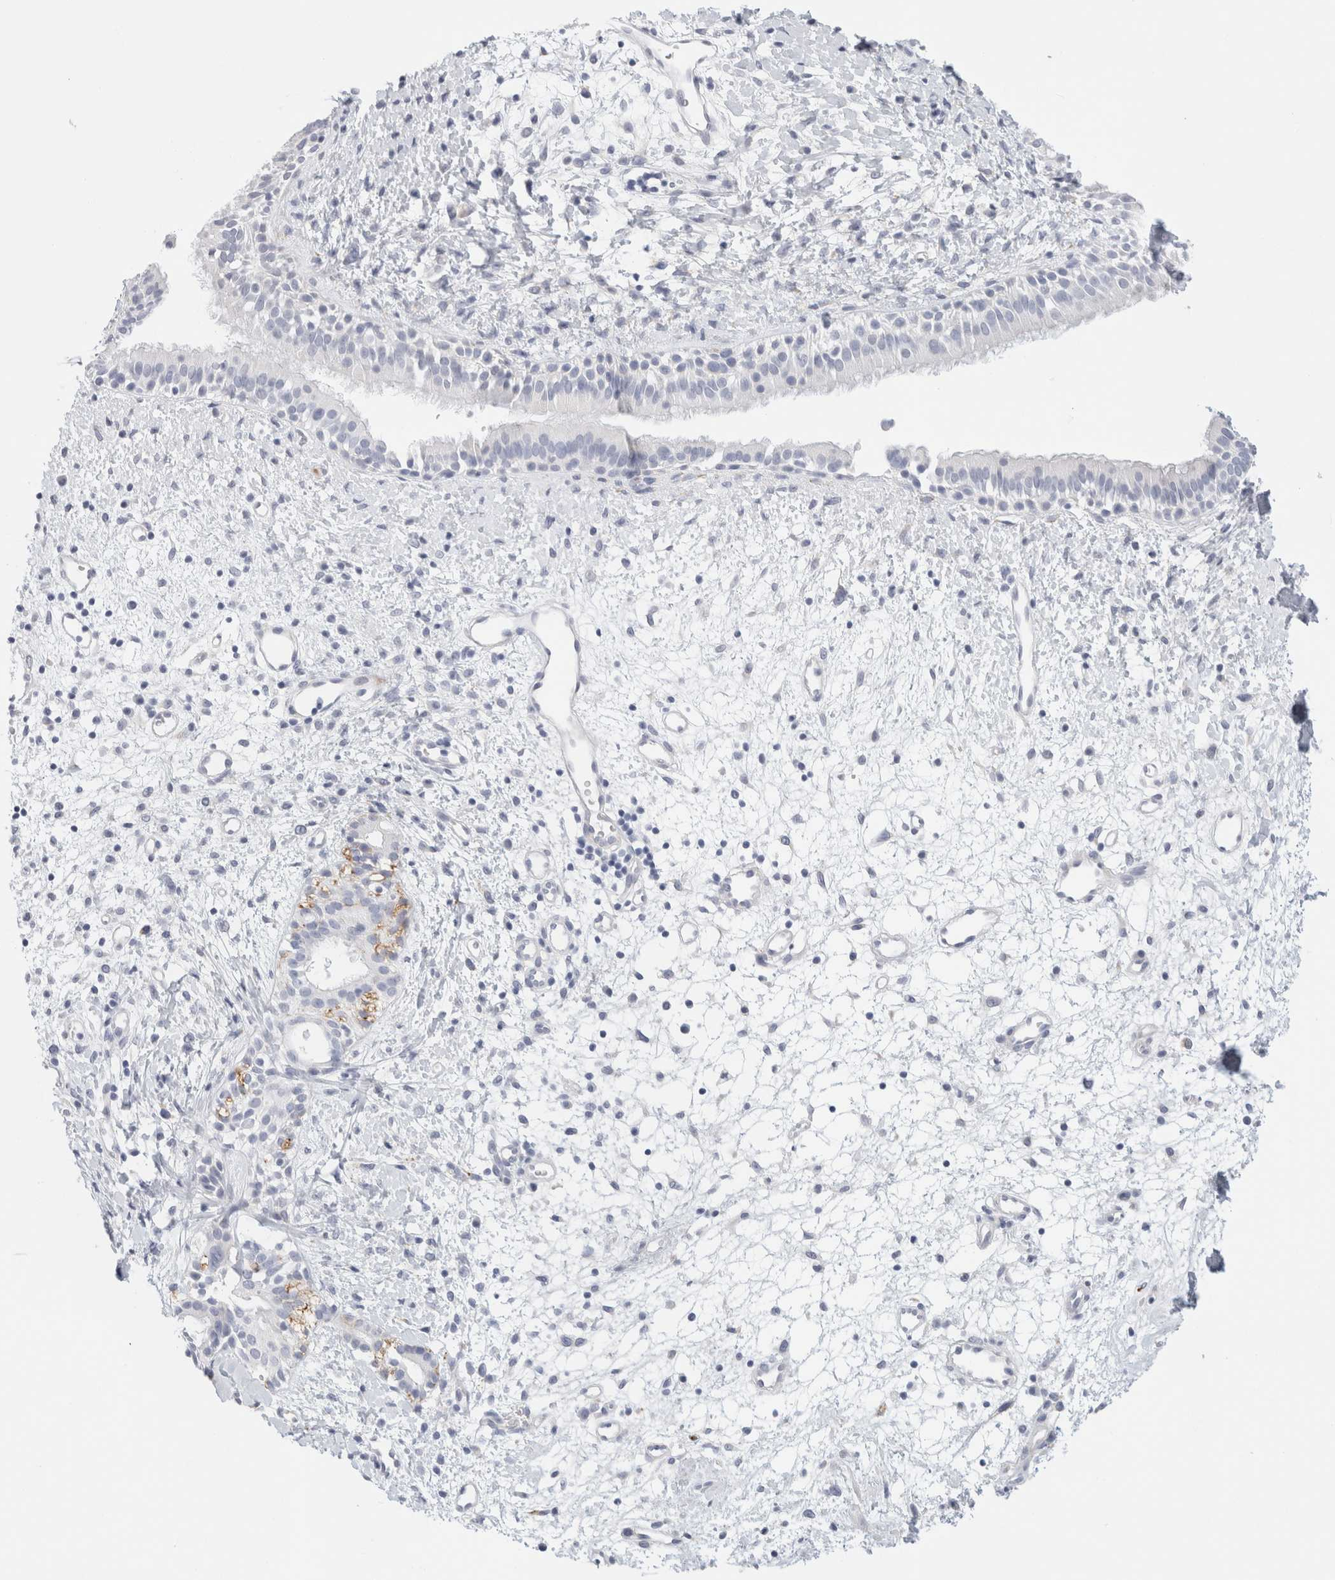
{"staining": {"intensity": "negative", "quantity": "none", "location": "none"}, "tissue": "nasopharynx", "cell_type": "Respiratory epithelial cells", "image_type": "normal", "snomed": [{"axis": "morphology", "description": "Normal tissue, NOS"}, {"axis": "topography", "description": "Nasopharynx"}], "caption": "Immunohistochemistry histopathology image of benign nasopharynx stained for a protein (brown), which reveals no positivity in respiratory epithelial cells. (DAB IHC visualized using brightfield microscopy, high magnification).", "gene": "RTN4", "patient": {"sex": "male", "age": 22}}